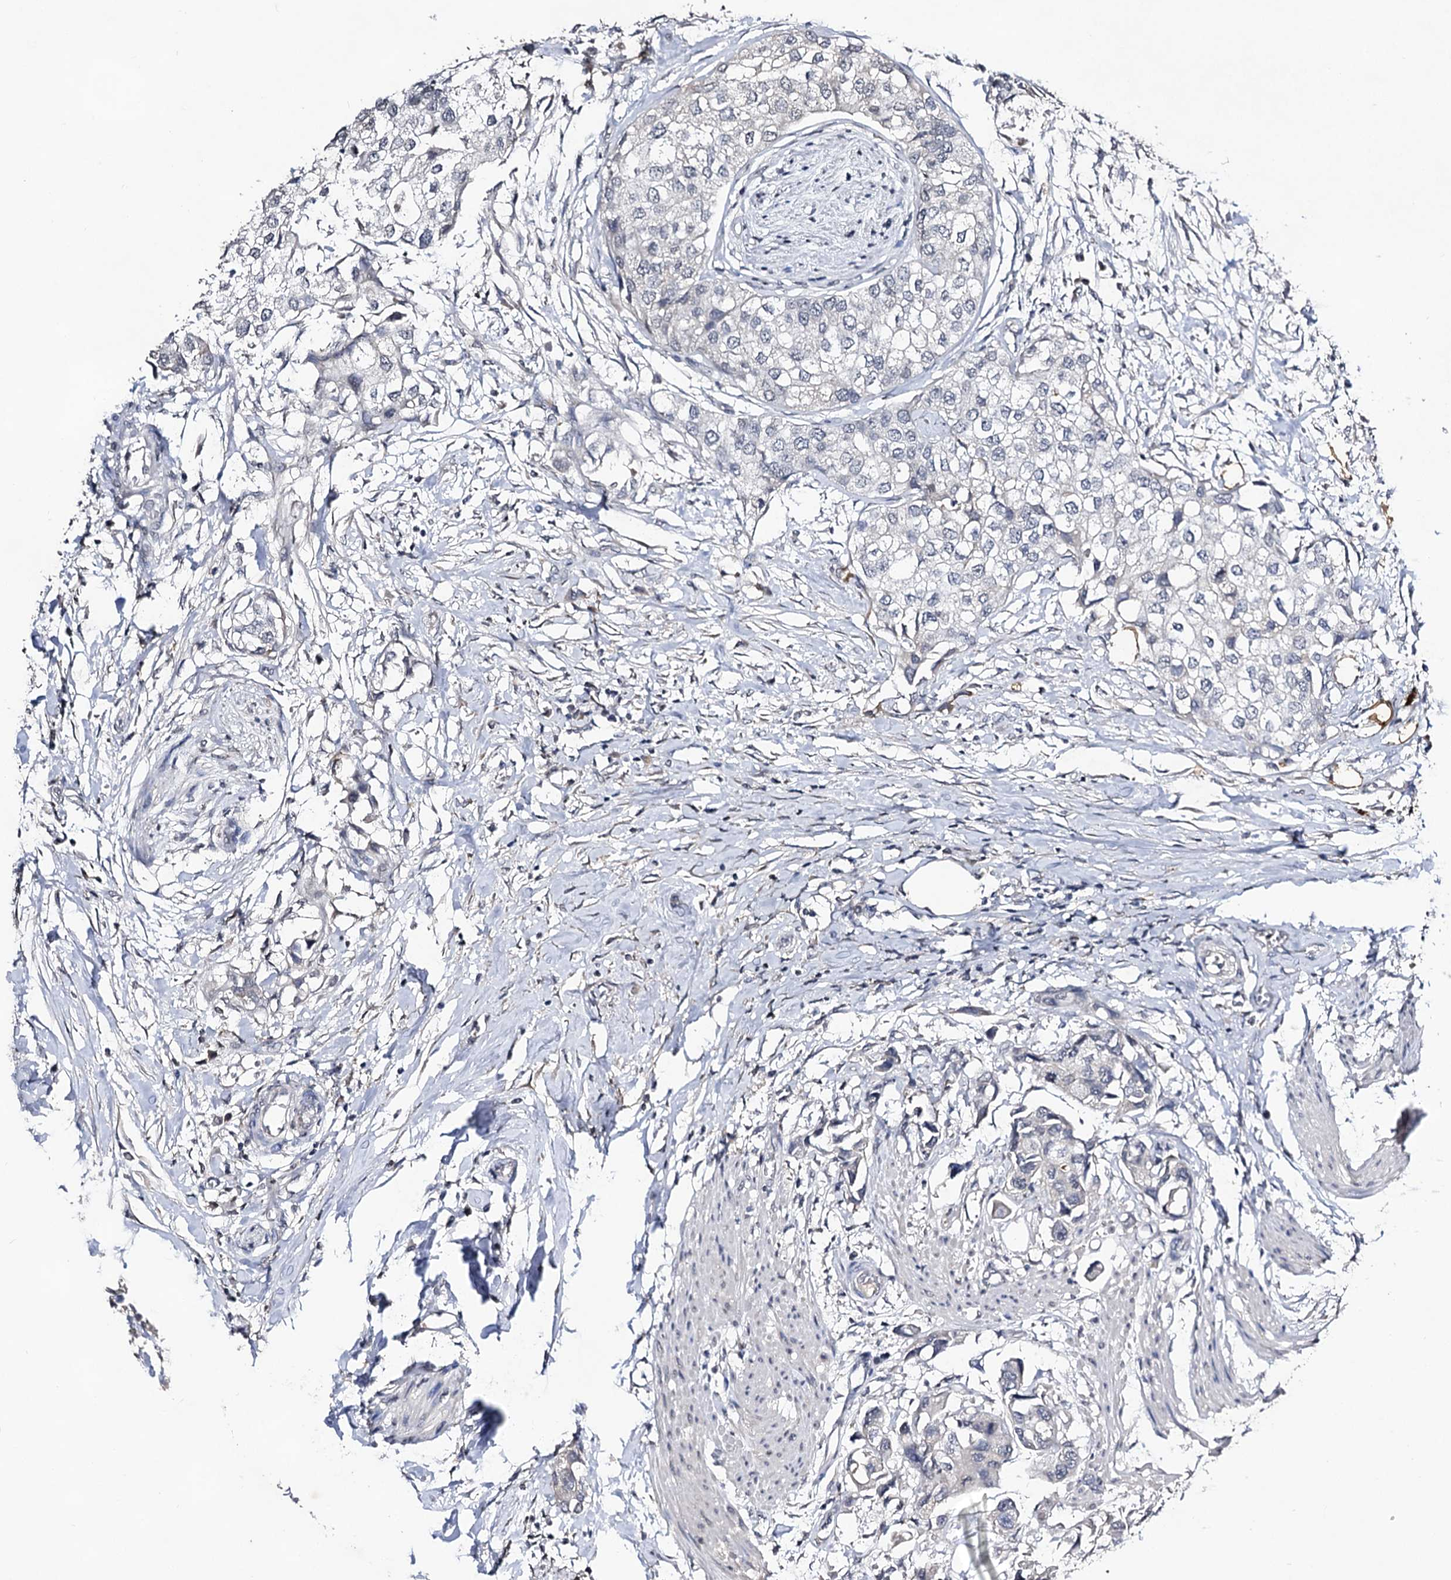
{"staining": {"intensity": "negative", "quantity": "none", "location": "none"}, "tissue": "urothelial cancer", "cell_type": "Tumor cells", "image_type": "cancer", "snomed": [{"axis": "morphology", "description": "Urothelial carcinoma, High grade"}, {"axis": "topography", "description": "Urinary bladder"}], "caption": "A micrograph of human urothelial carcinoma (high-grade) is negative for staining in tumor cells.", "gene": "PLIN1", "patient": {"sex": "male", "age": 64}}